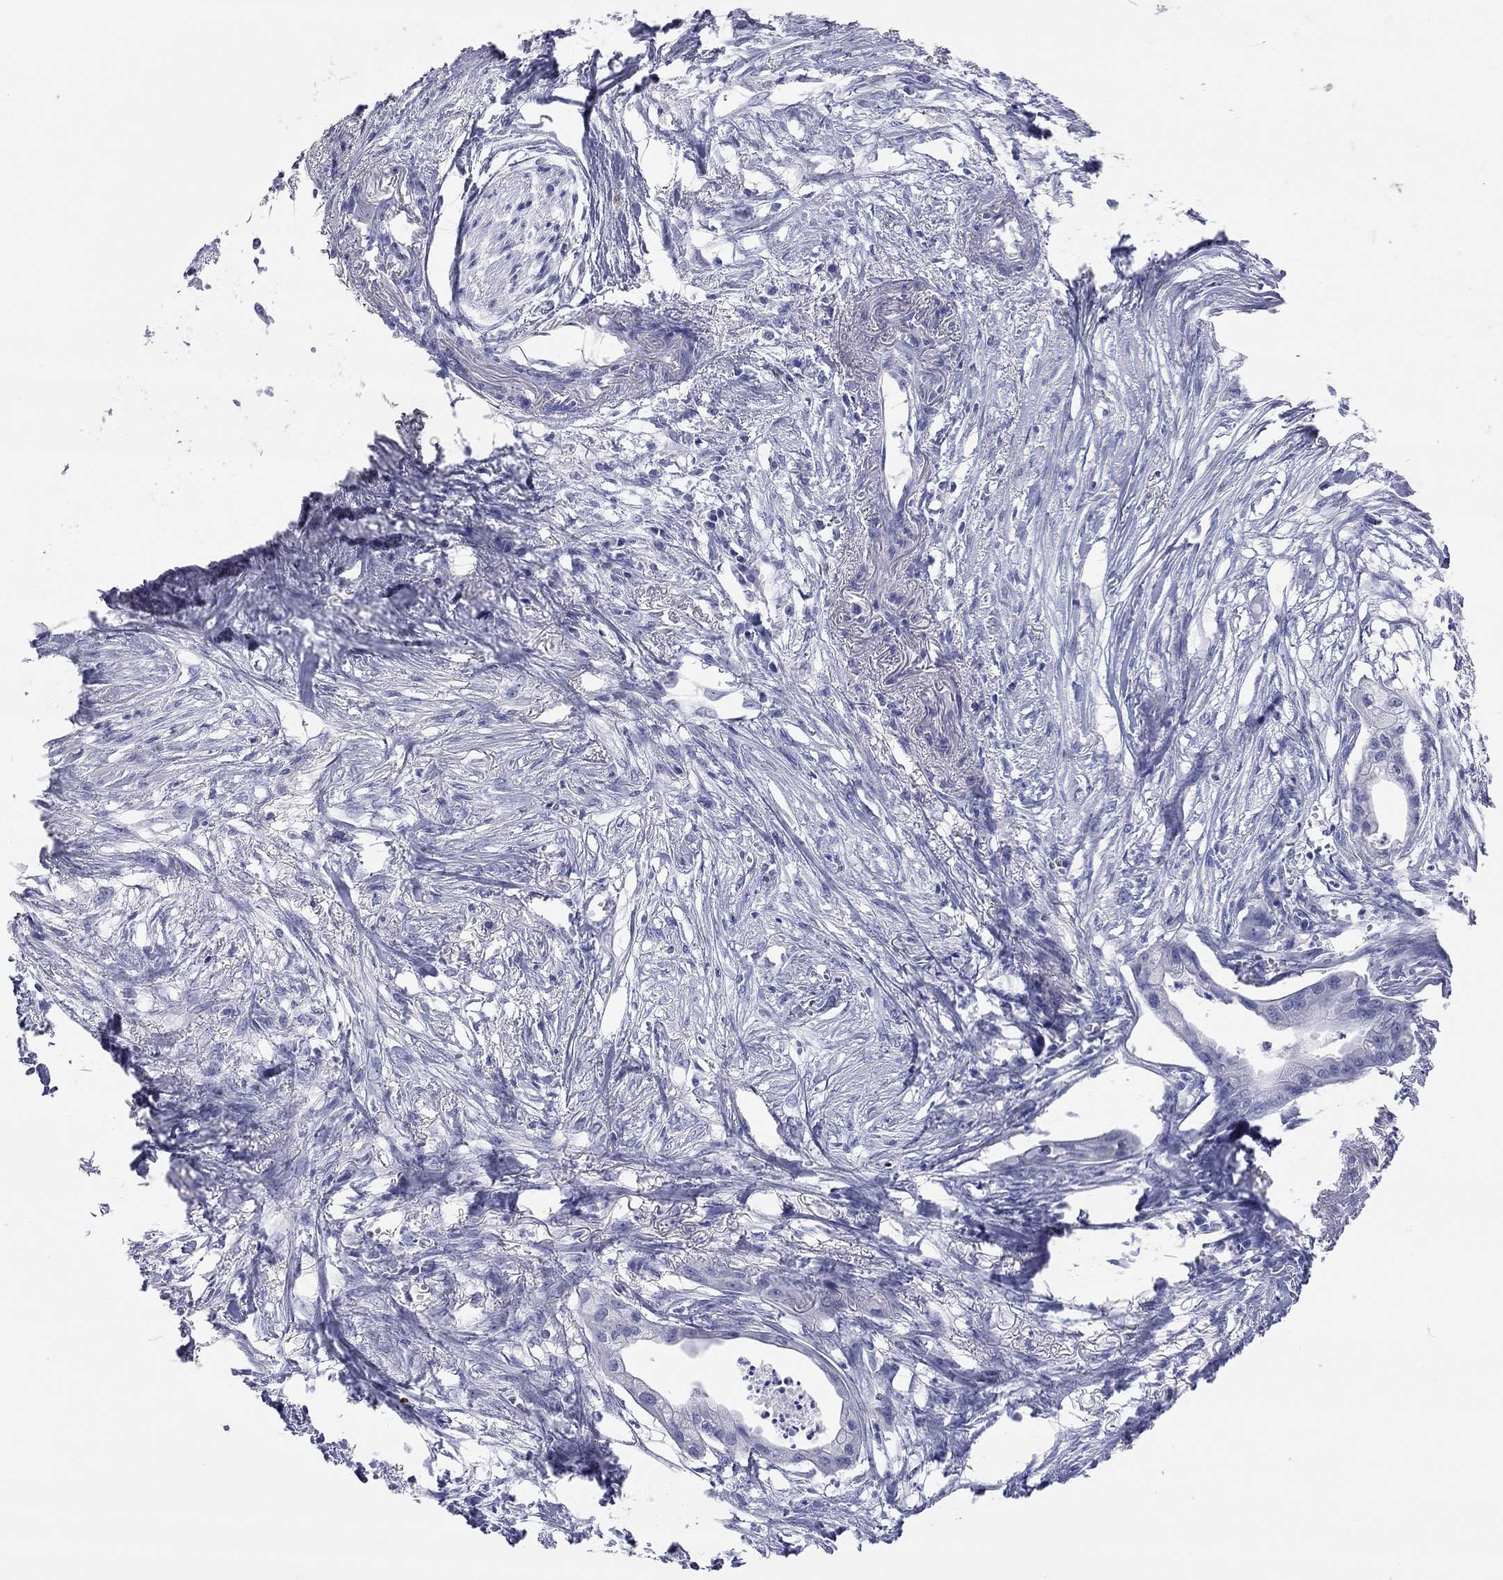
{"staining": {"intensity": "negative", "quantity": "none", "location": "none"}, "tissue": "pancreatic cancer", "cell_type": "Tumor cells", "image_type": "cancer", "snomed": [{"axis": "morphology", "description": "Normal tissue, NOS"}, {"axis": "morphology", "description": "Adenocarcinoma, NOS"}, {"axis": "topography", "description": "Pancreas"}], "caption": "IHC of human pancreatic cancer (adenocarcinoma) shows no positivity in tumor cells.", "gene": "TMEM221", "patient": {"sex": "female", "age": 58}}